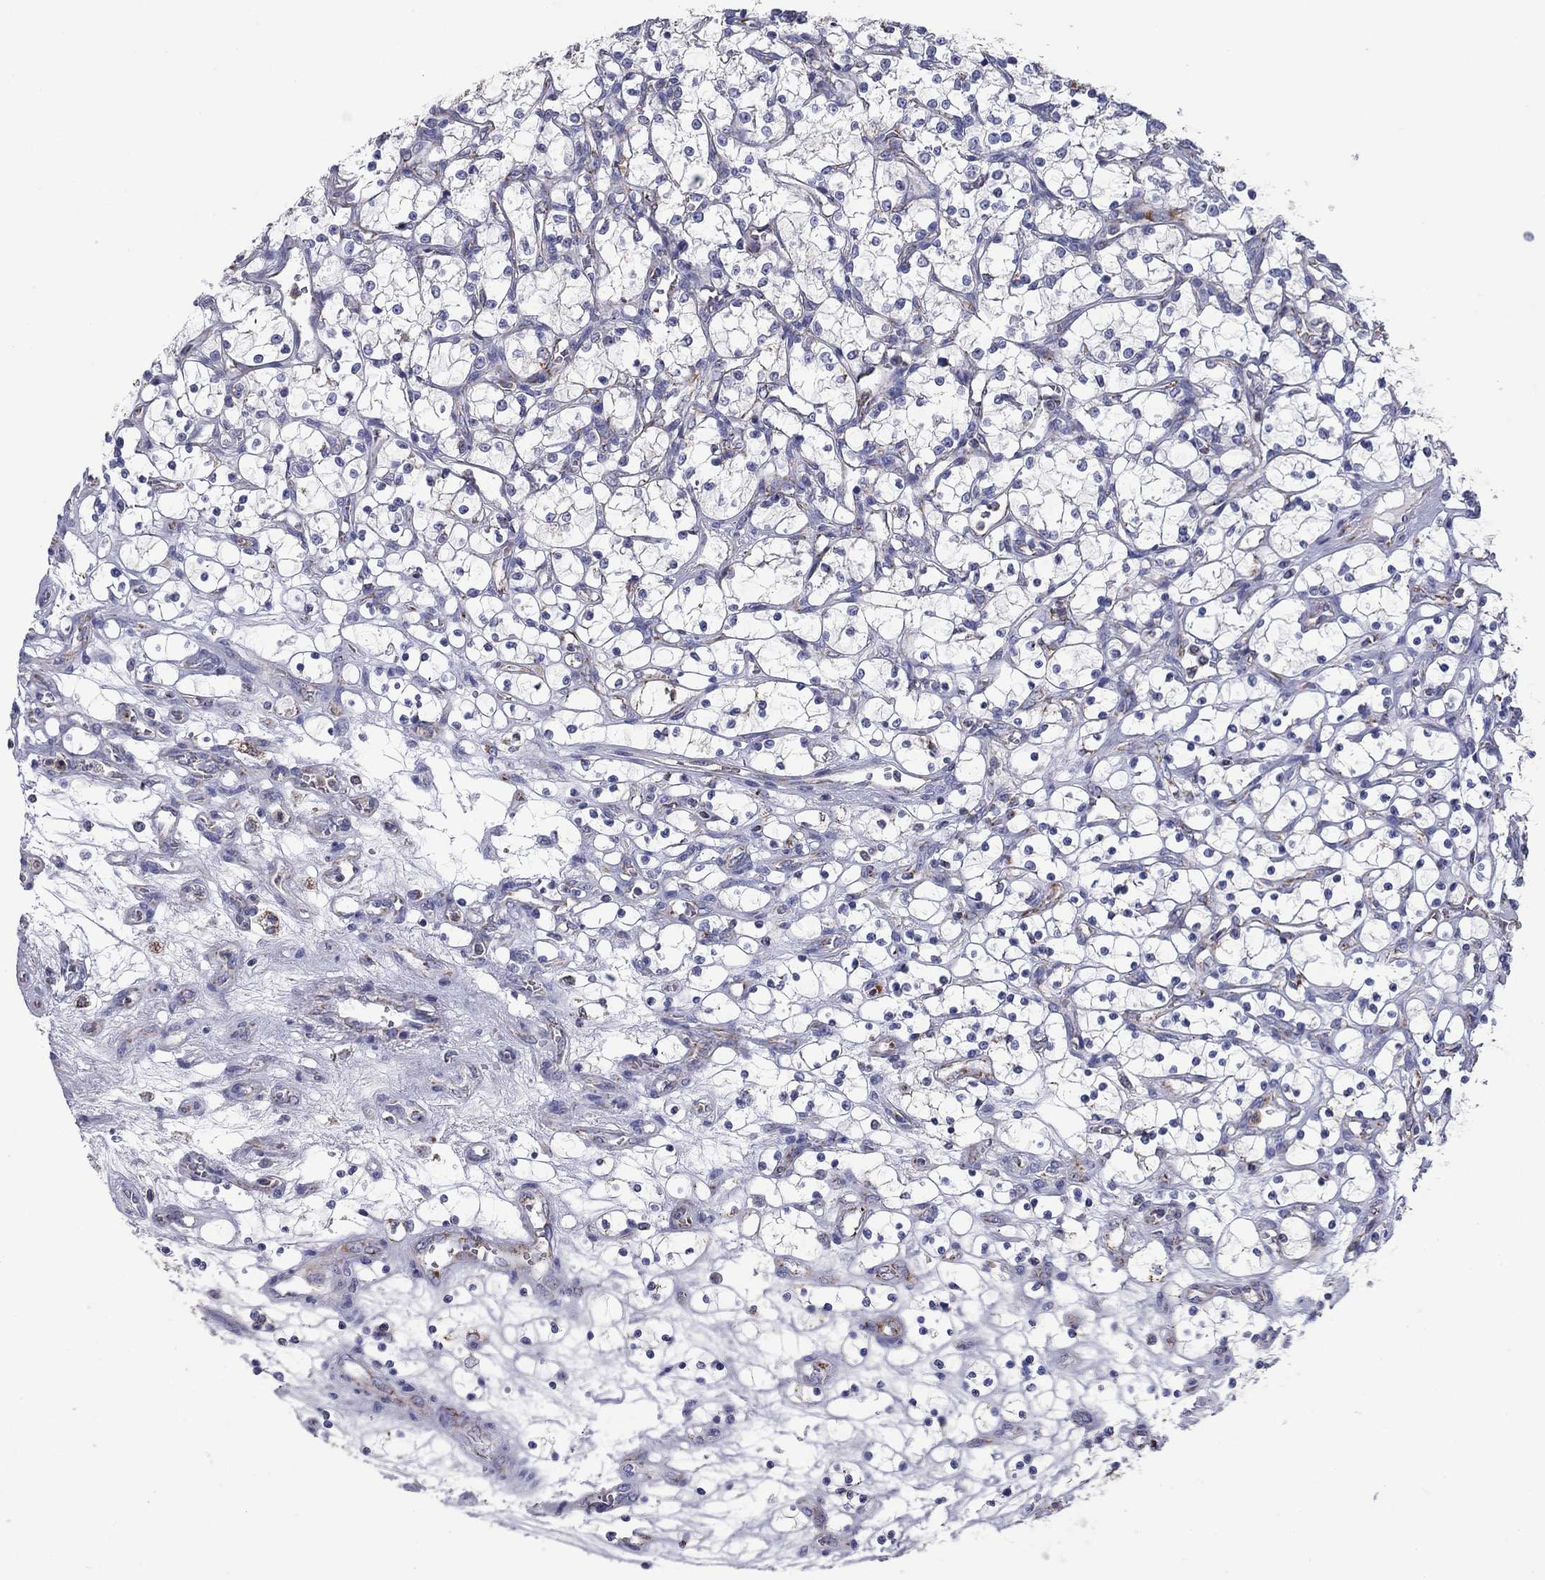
{"staining": {"intensity": "negative", "quantity": "none", "location": "none"}, "tissue": "renal cancer", "cell_type": "Tumor cells", "image_type": "cancer", "snomed": [{"axis": "morphology", "description": "Adenocarcinoma, NOS"}, {"axis": "topography", "description": "Kidney"}], "caption": "Immunohistochemistry (IHC) of renal adenocarcinoma displays no expression in tumor cells.", "gene": "NDUFA4L2", "patient": {"sex": "female", "age": 69}}